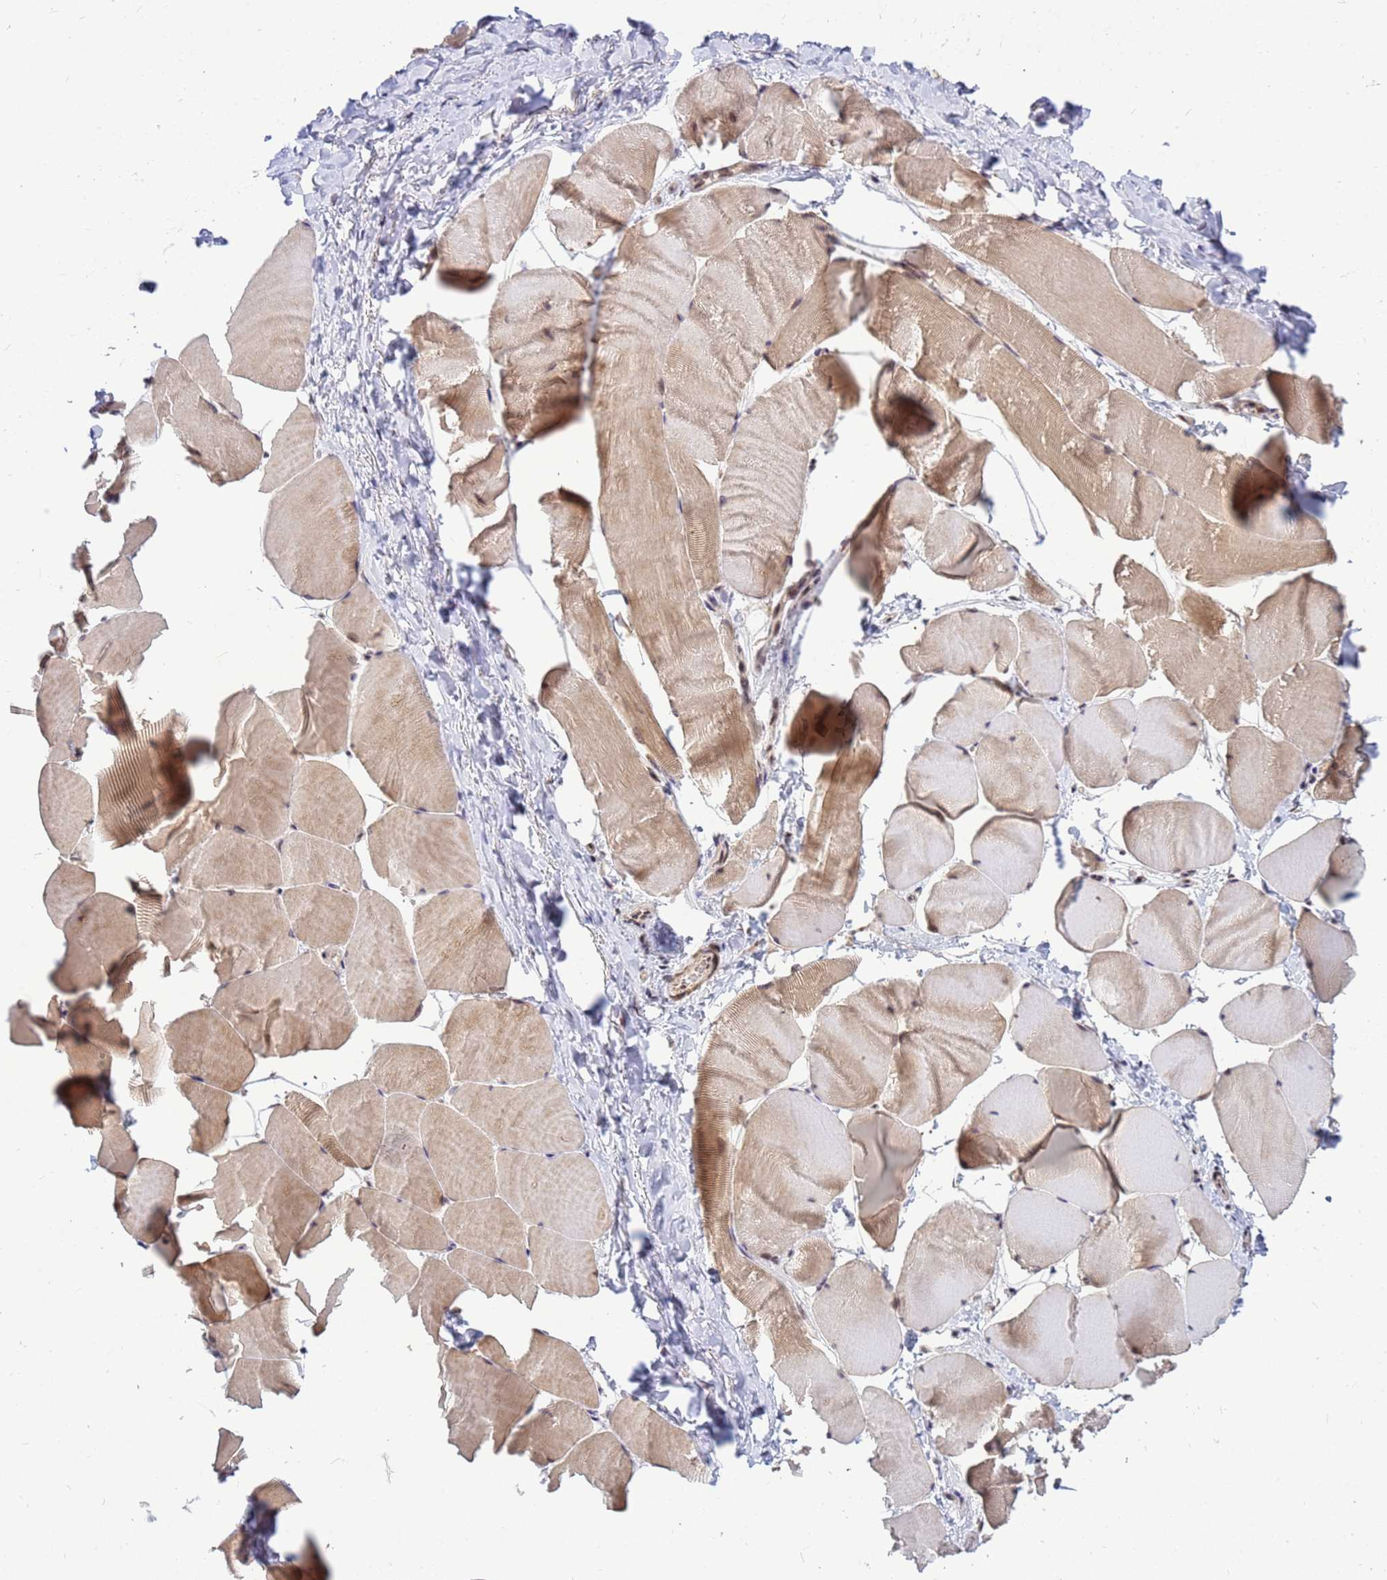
{"staining": {"intensity": "moderate", "quantity": "25%-75%", "location": "cytoplasmic/membranous,nuclear"}, "tissue": "skeletal muscle", "cell_type": "Myocytes", "image_type": "normal", "snomed": [{"axis": "morphology", "description": "Normal tissue, NOS"}, {"axis": "topography", "description": "Skeletal muscle"}], "caption": "The image shows staining of unremarkable skeletal muscle, revealing moderate cytoplasmic/membranous,nuclear protein expression (brown color) within myocytes. (DAB (3,3'-diaminobenzidine) = brown stain, brightfield microscopy at high magnification).", "gene": "NCBP2", "patient": {"sex": "male", "age": 25}}